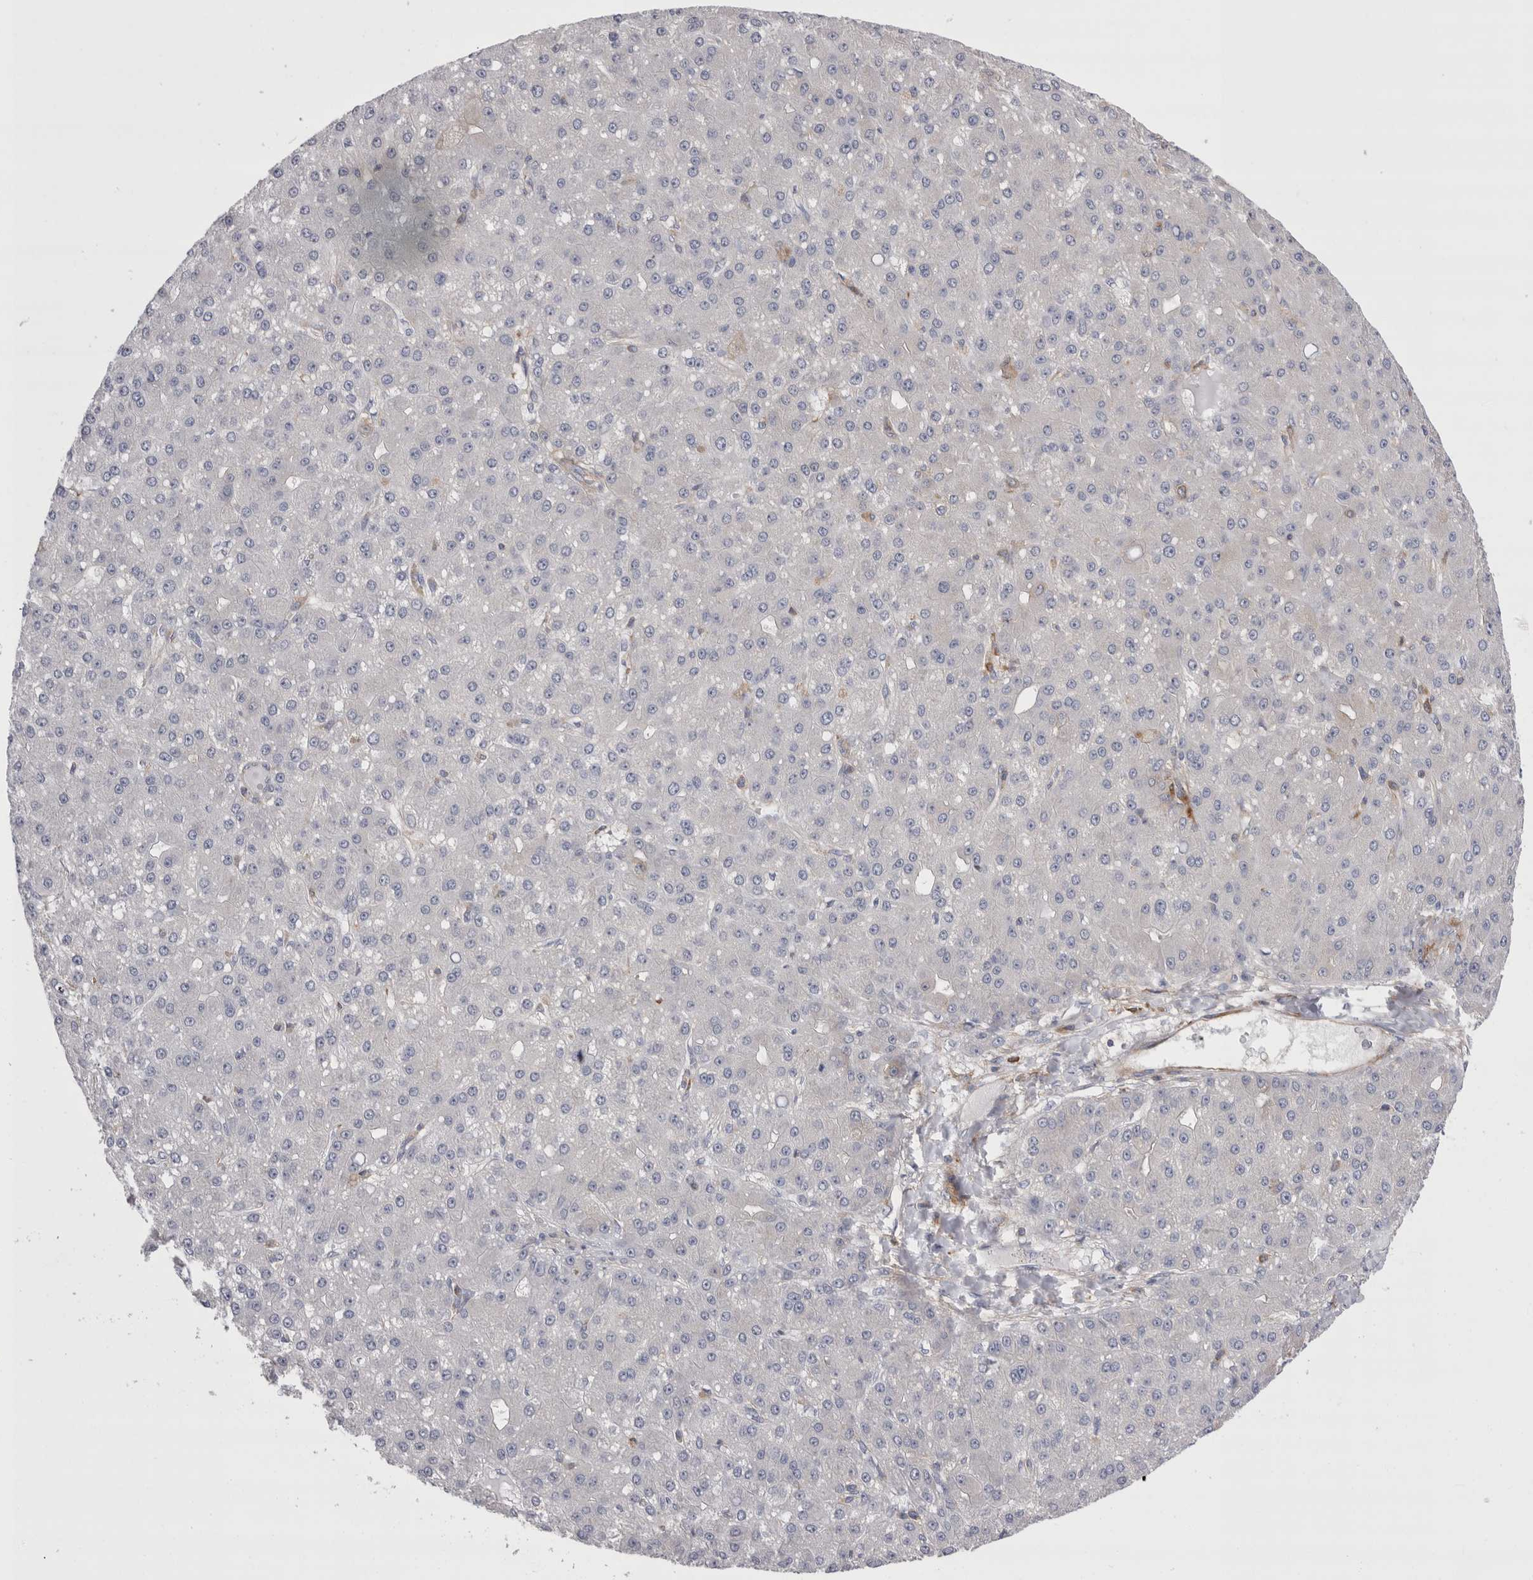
{"staining": {"intensity": "negative", "quantity": "none", "location": "none"}, "tissue": "liver cancer", "cell_type": "Tumor cells", "image_type": "cancer", "snomed": [{"axis": "morphology", "description": "Carcinoma, Hepatocellular, NOS"}, {"axis": "topography", "description": "Liver"}], "caption": "Protein analysis of hepatocellular carcinoma (liver) reveals no significant staining in tumor cells. (DAB immunohistochemistry (IHC) visualized using brightfield microscopy, high magnification).", "gene": "RAB11FIP1", "patient": {"sex": "male", "age": 67}}